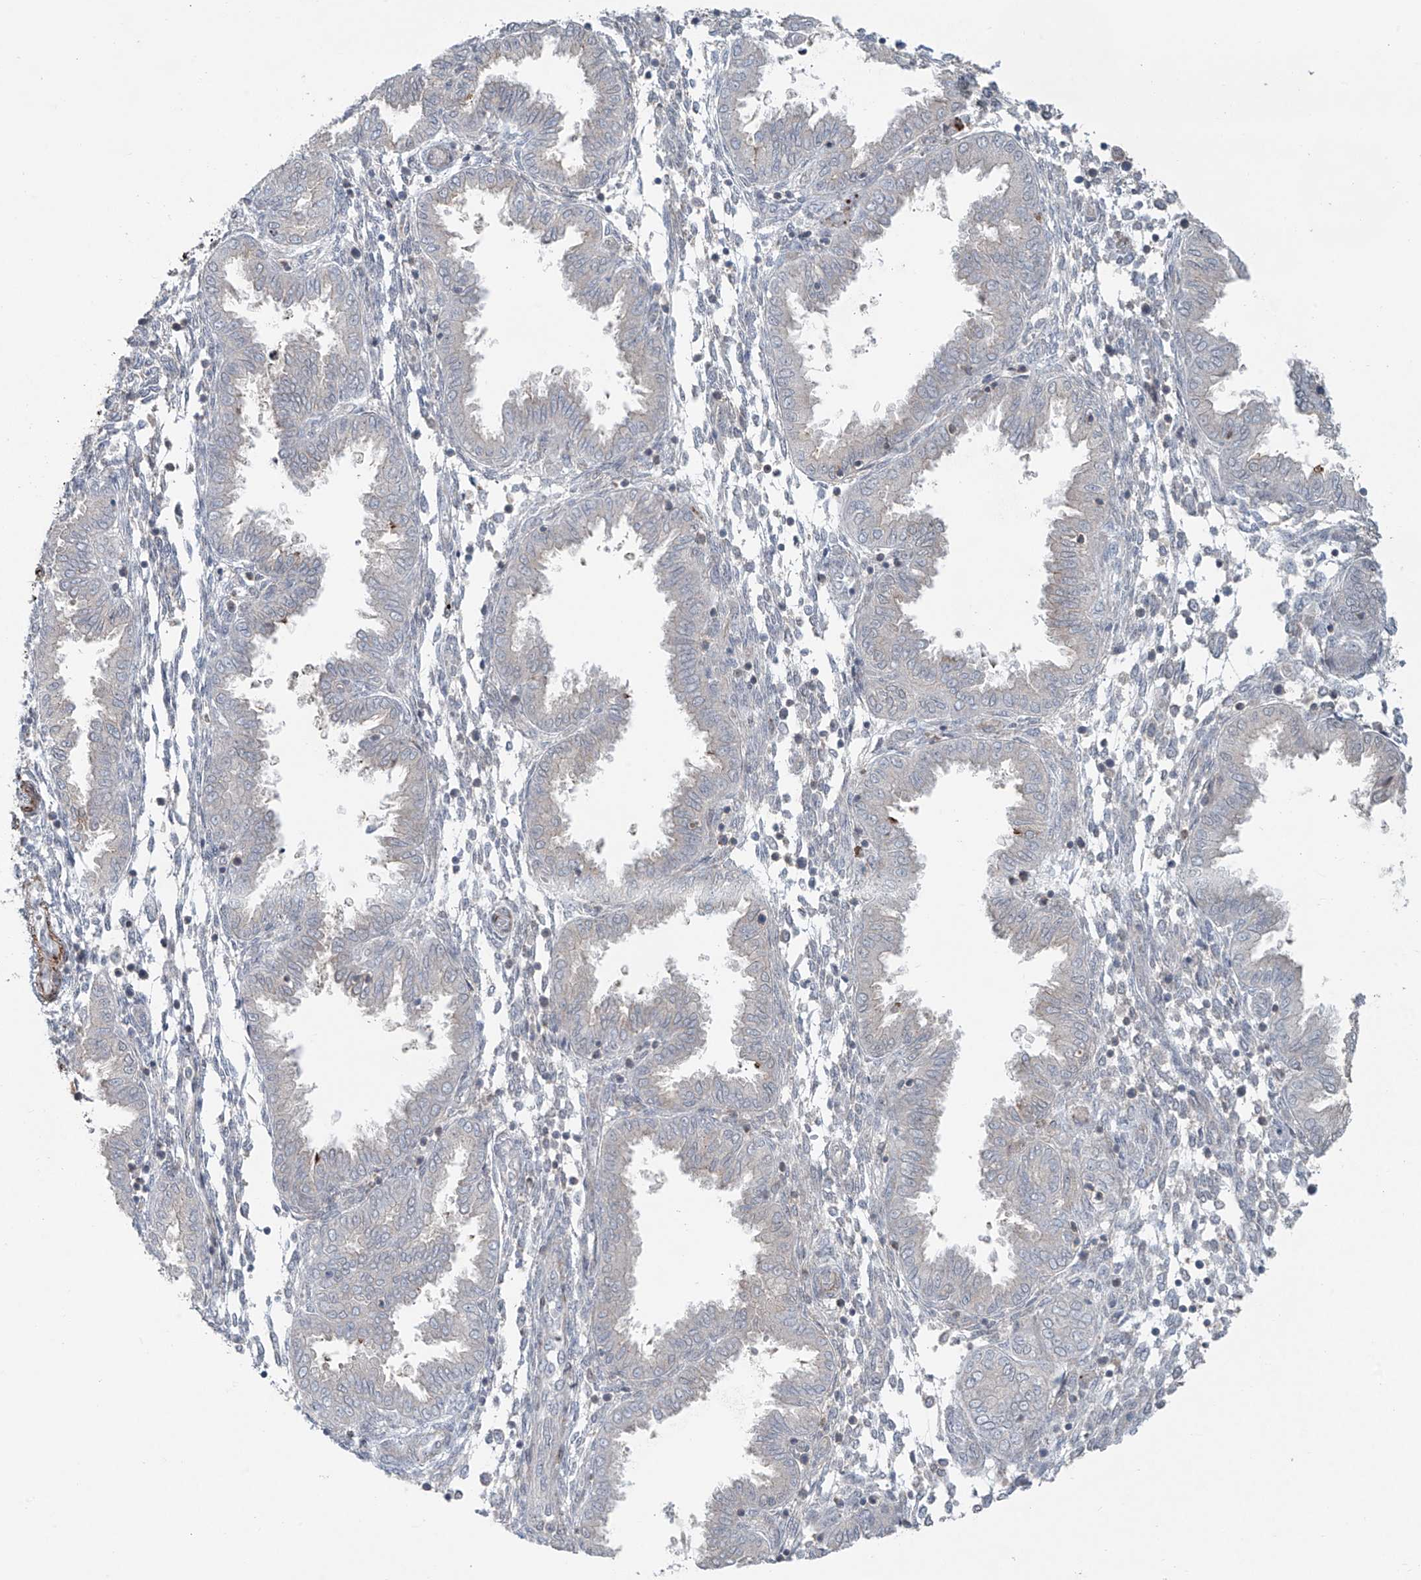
{"staining": {"intensity": "negative", "quantity": "none", "location": "none"}, "tissue": "endometrium", "cell_type": "Cells in endometrial stroma", "image_type": "normal", "snomed": [{"axis": "morphology", "description": "Normal tissue, NOS"}, {"axis": "topography", "description": "Endometrium"}], "caption": "A micrograph of human endometrium is negative for staining in cells in endometrial stroma. The staining was performed using DAB (3,3'-diaminobenzidine) to visualize the protein expression in brown, while the nuclei were stained in blue with hematoxylin (Magnification: 20x).", "gene": "RASGEF1A", "patient": {"sex": "female", "age": 33}}